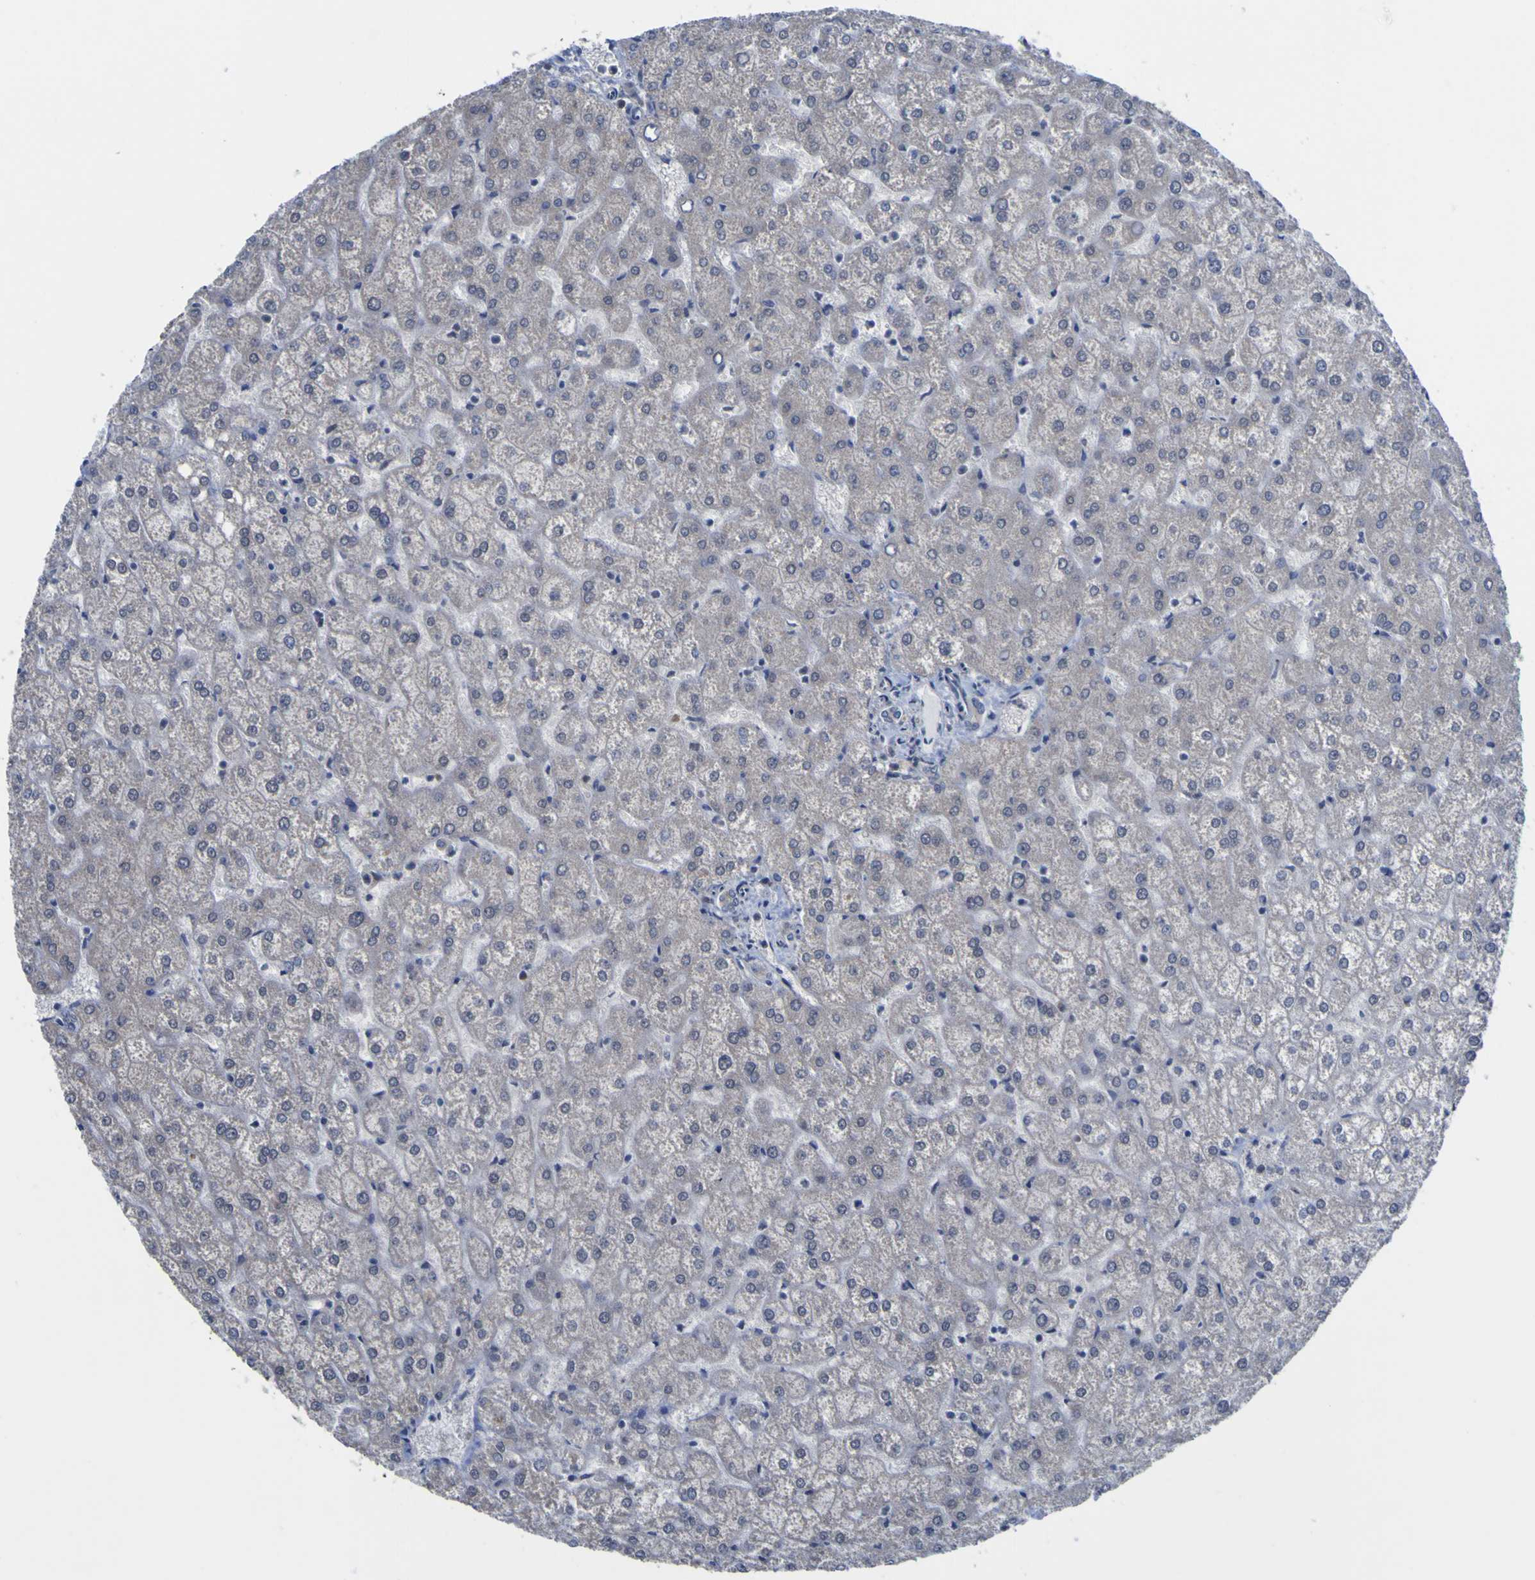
{"staining": {"intensity": "weak", "quantity": "25%-75%", "location": "cytoplasmic/membranous"}, "tissue": "liver", "cell_type": "Cholangiocytes", "image_type": "normal", "snomed": [{"axis": "morphology", "description": "Normal tissue, NOS"}, {"axis": "topography", "description": "Liver"}], "caption": "Brown immunohistochemical staining in benign human liver exhibits weak cytoplasmic/membranous positivity in approximately 25%-75% of cholangiocytes.", "gene": "TNFRSF11A", "patient": {"sex": "female", "age": 32}}